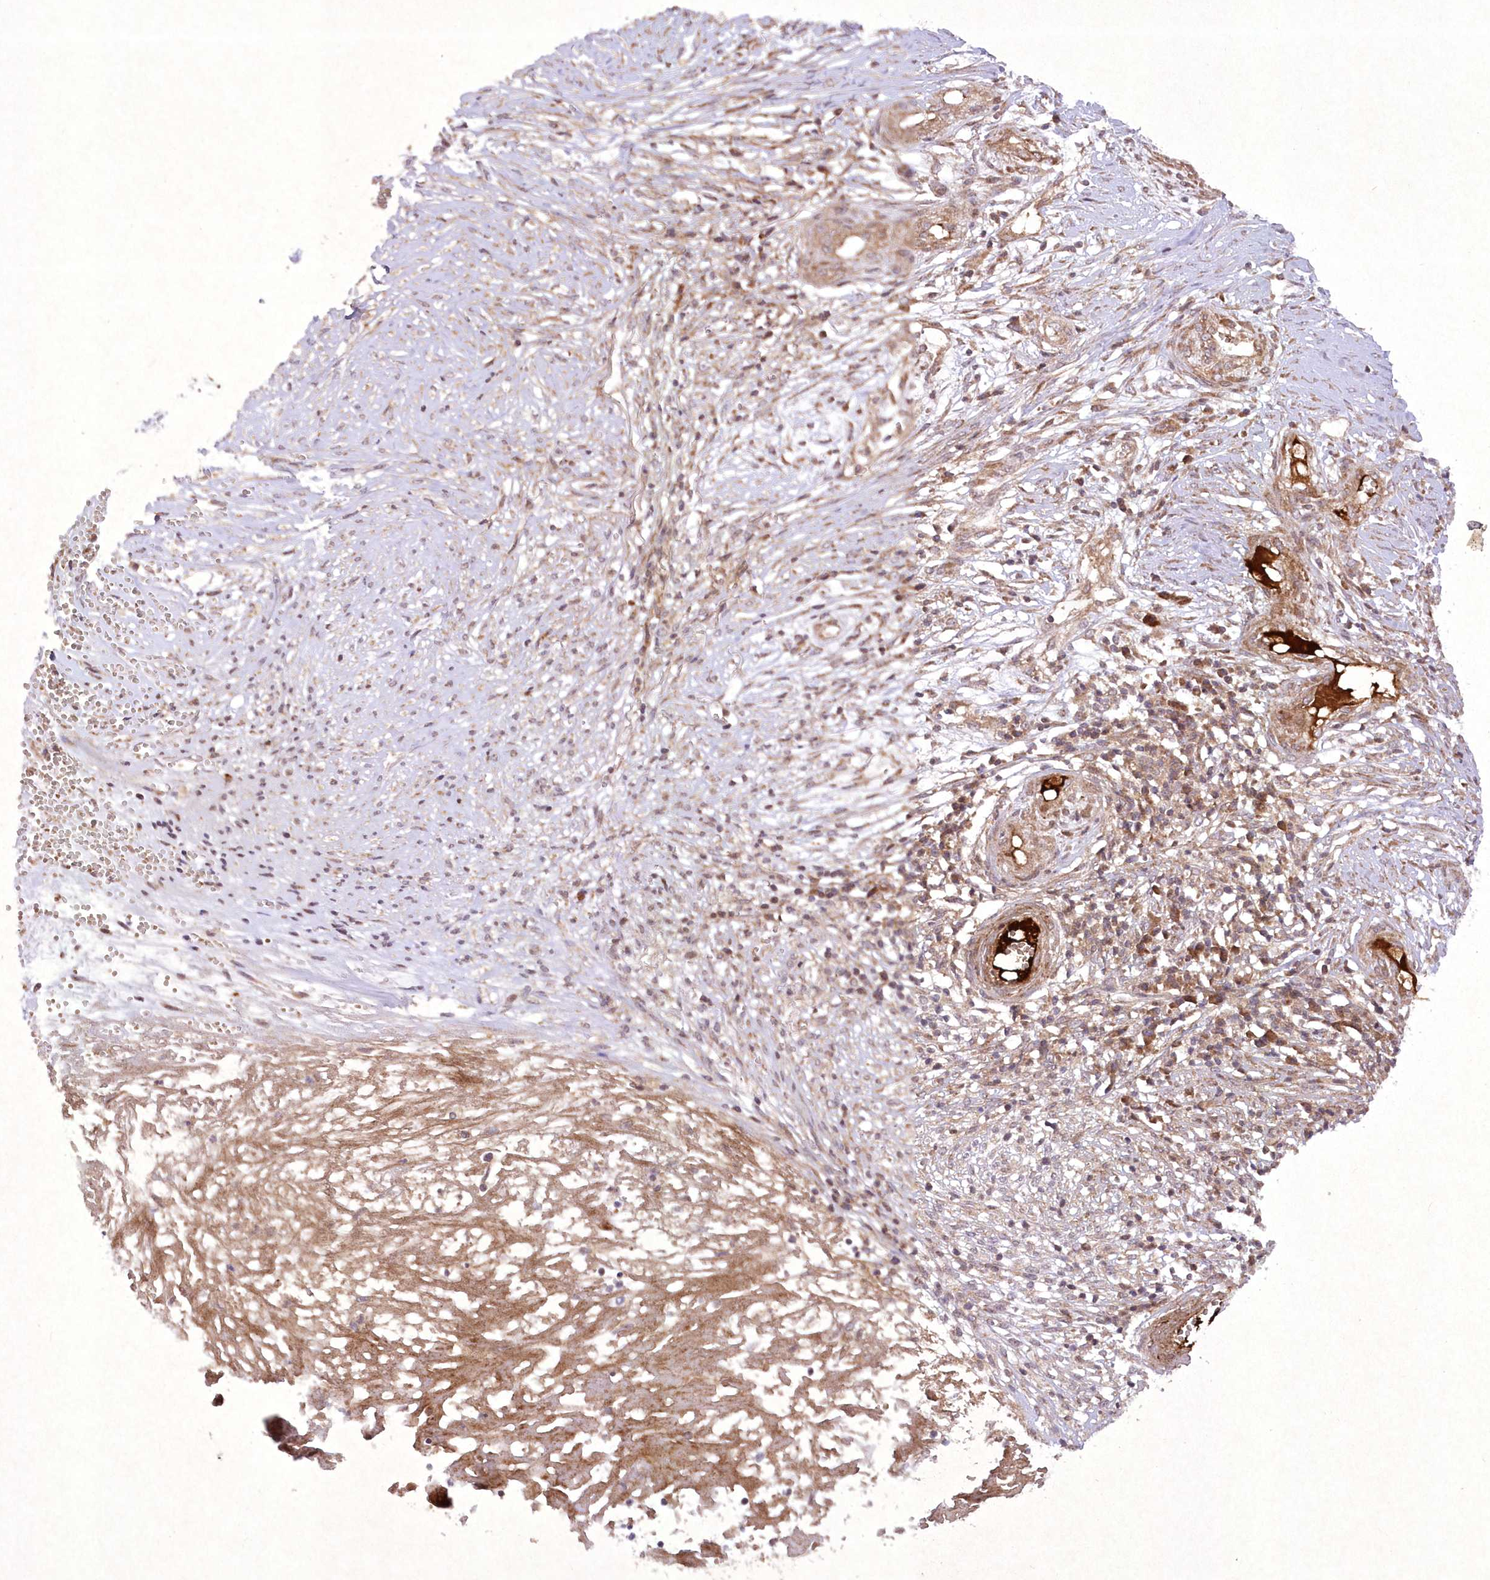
{"staining": {"intensity": "moderate", "quantity": "<25%", "location": "cytoplasmic/membranous"}, "tissue": "skin cancer", "cell_type": "Tumor cells", "image_type": "cancer", "snomed": [{"axis": "morphology", "description": "Basal cell carcinoma"}, {"axis": "topography", "description": "Skin"}], "caption": "A photomicrograph of skin basal cell carcinoma stained for a protein exhibits moderate cytoplasmic/membranous brown staining in tumor cells.", "gene": "APOM", "patient": {"sex": "female", "age": 64}}